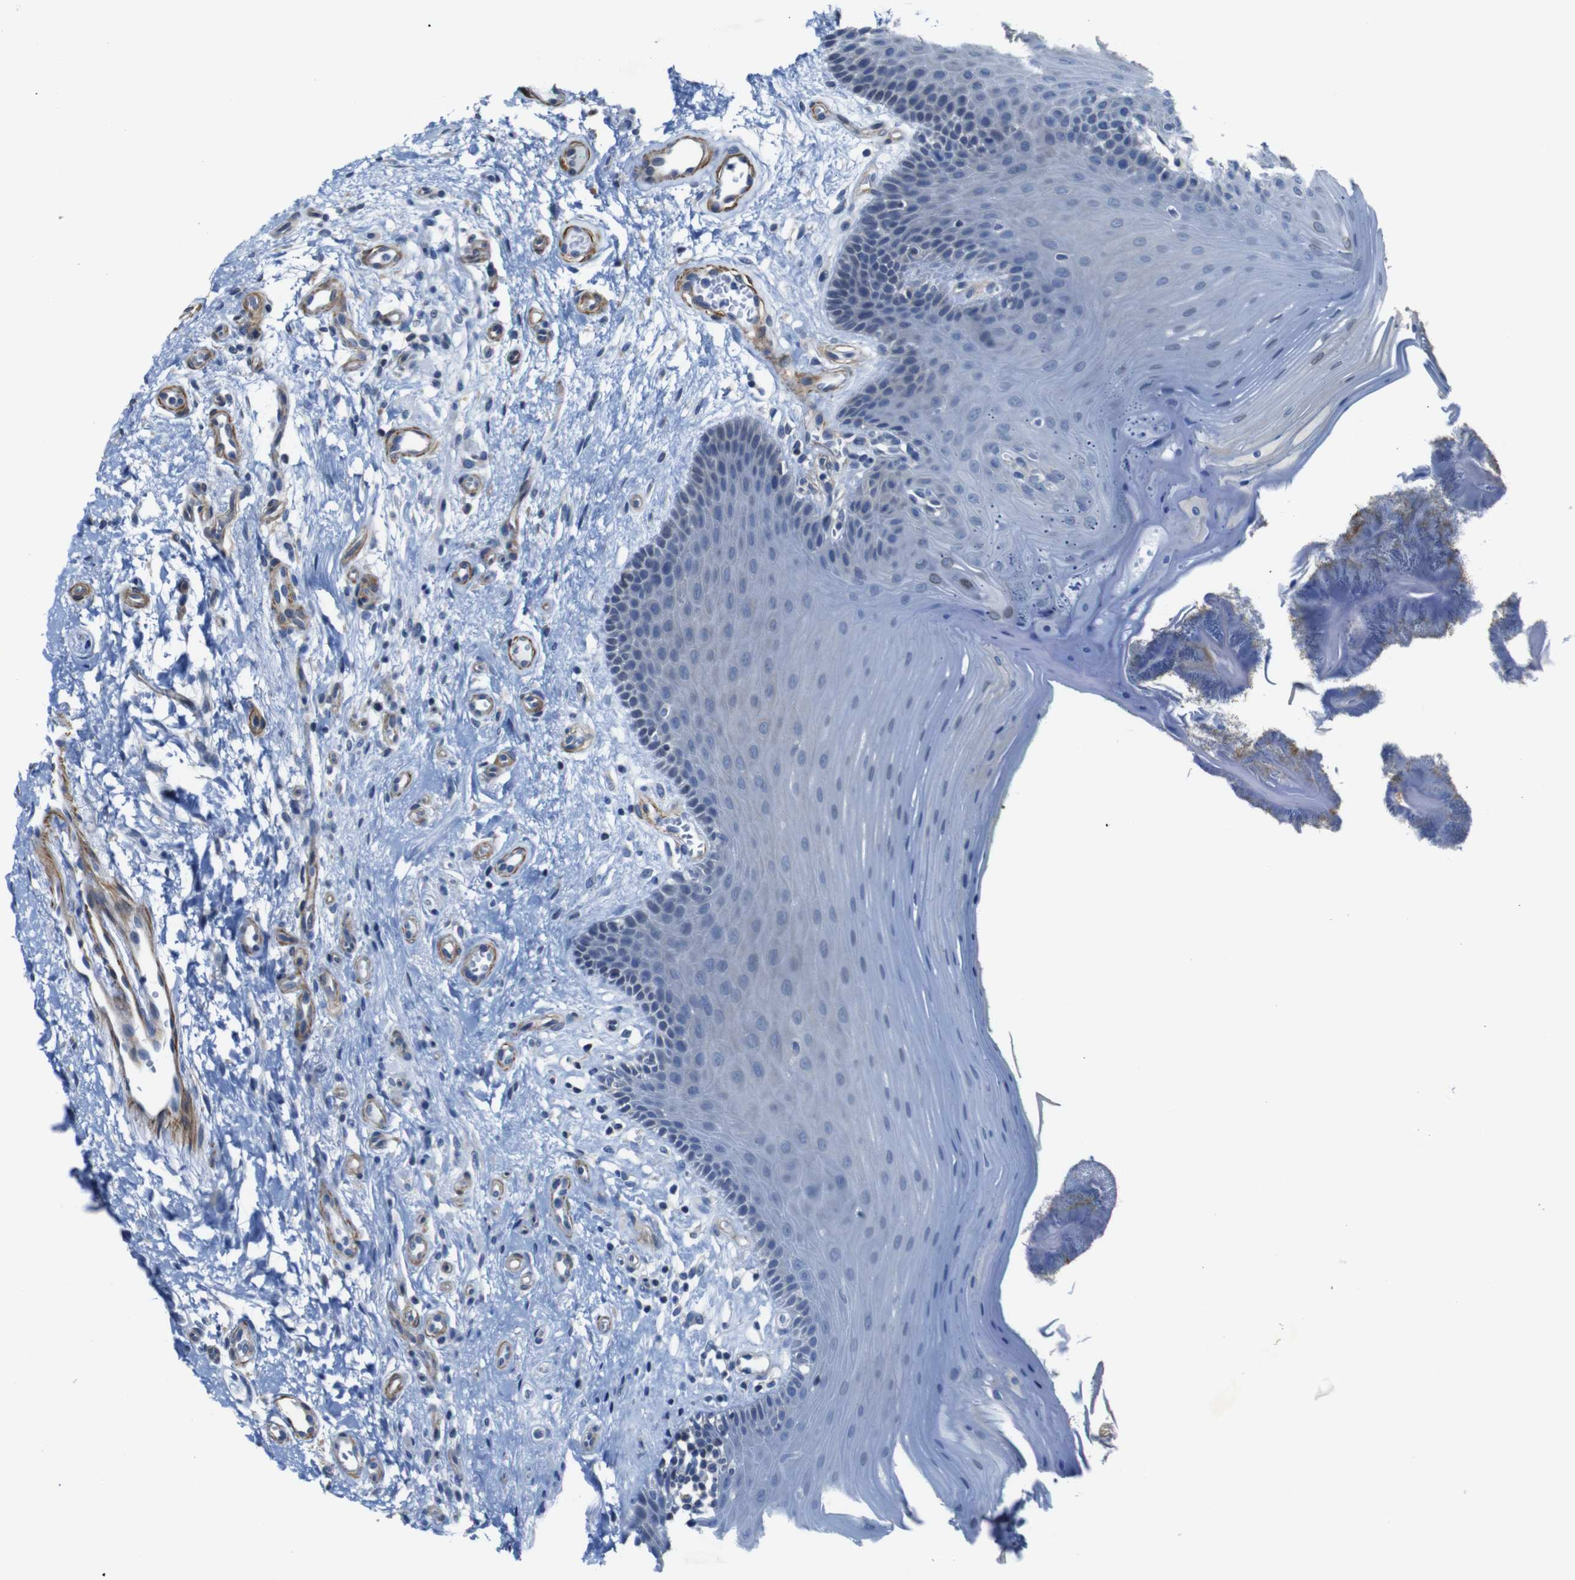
{"staining": {"intensity": "negative", "quantity": "none", "location": "none"}, "tissue": "oral mucosa", "cell_type": "Squamous epithelial cells", "image_type": "normal", "snomed": [{"axis": "morphology", "description": "Normal tissue, NOS"}, {"axis": "topography", "description": "Skeletal muscle"}, {"axis": "topography", "description": "Oral tissue"}], "caption": "Immunohistochemistry (IHC) histopathology image of unremarkable human oral mucosa stained for a protein (brown), which reveals no expression in squamous epithelial cells.", "gene": "GGT7", "patient": {"sex": "male", "age": 58}}